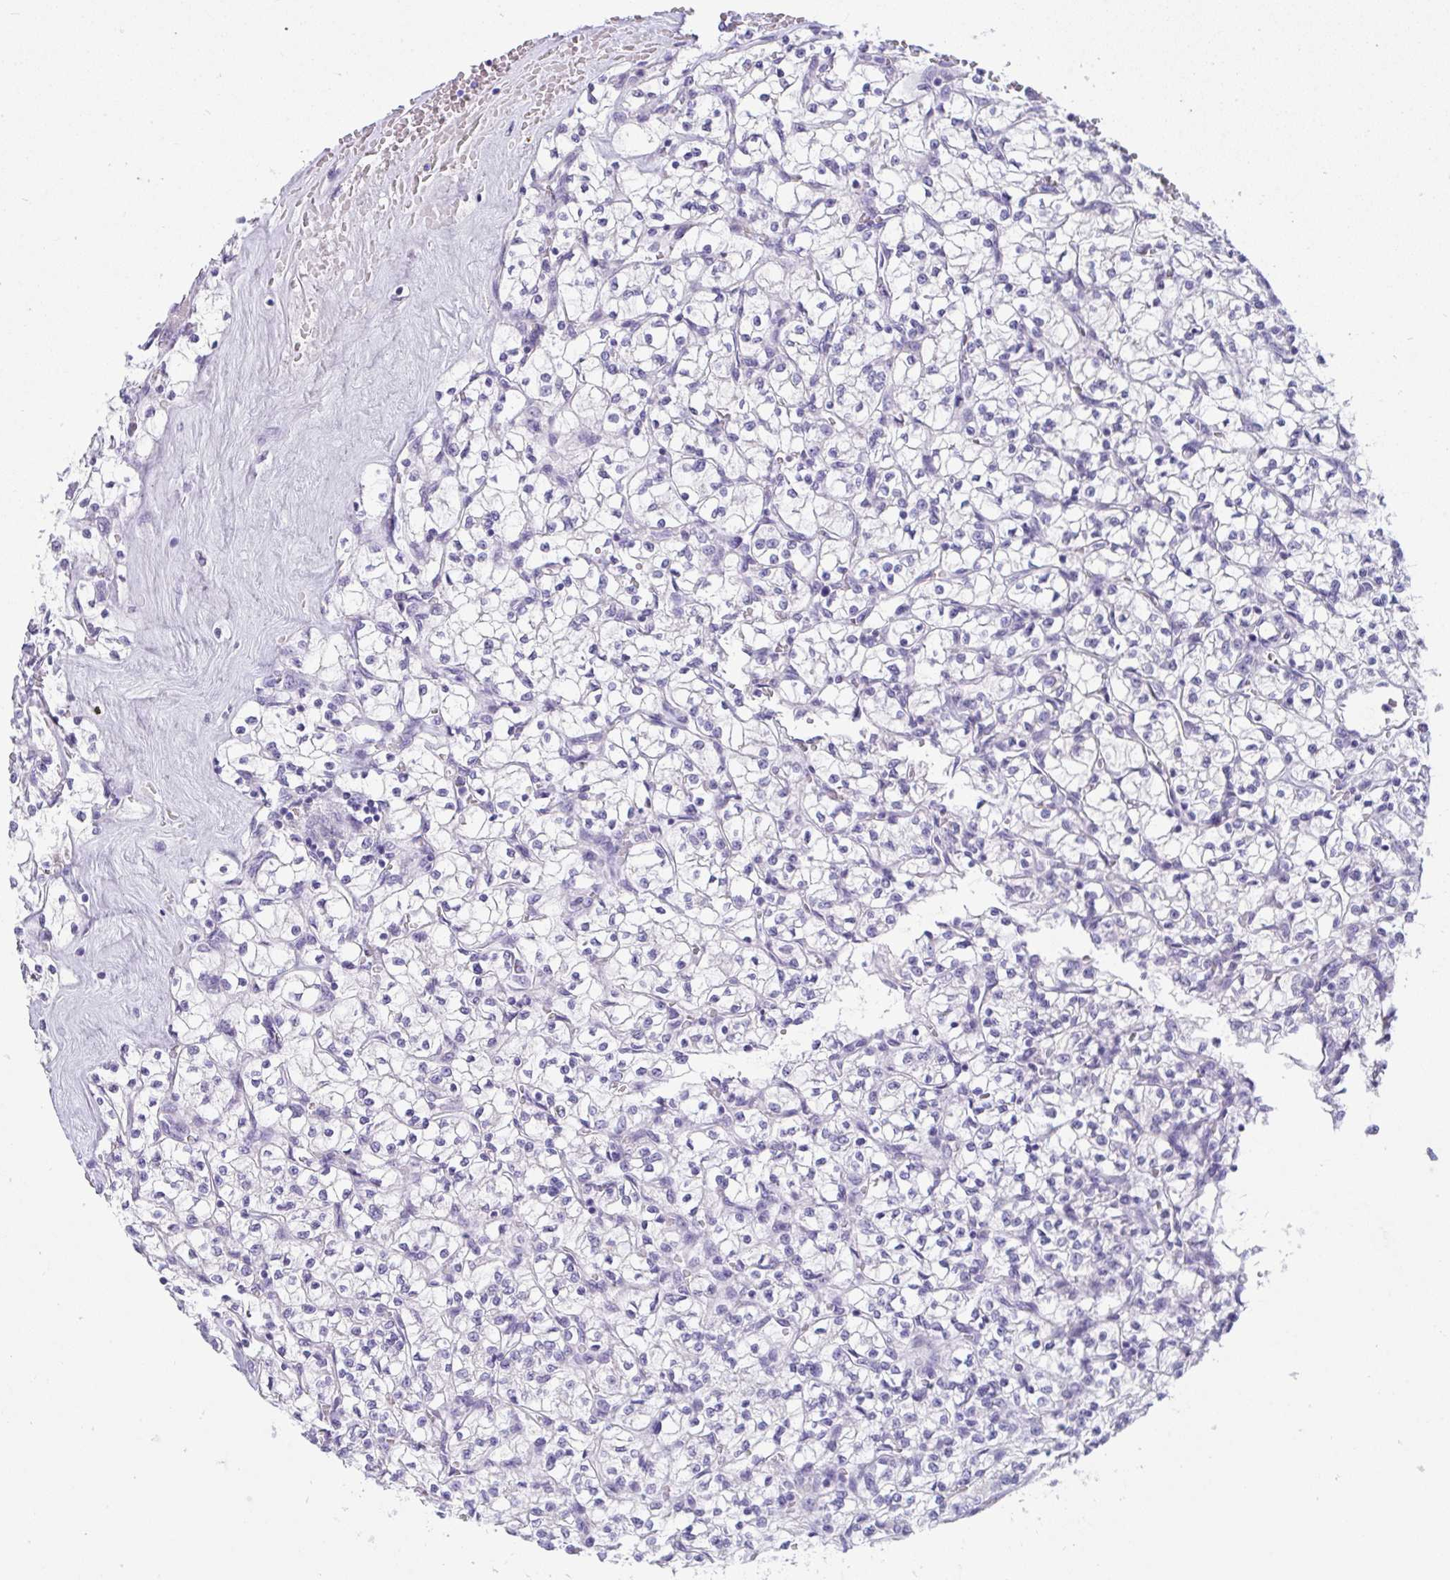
{"staining": {"intensity": "negative", "quantity": "none", "location": "none"}, "tissue": "renal cancer", "cell_type": "Tumor cells", "image_type": "cancer", "snomed": [{"axis": "morphology", "description": "Adenocarcinoma, NOS"}, {"axis": "topography", "description": "Kidney"}], "caption": "This is a photomicrograph of IHC staining of renal cancer (adenocarcinoma), which shows no positivity in tumor cells. (Immunohistochemistry, brightfield microscopy, high magnification).", "gene": "PRDM9", "patient": {"sex": "female", "age": 64}}